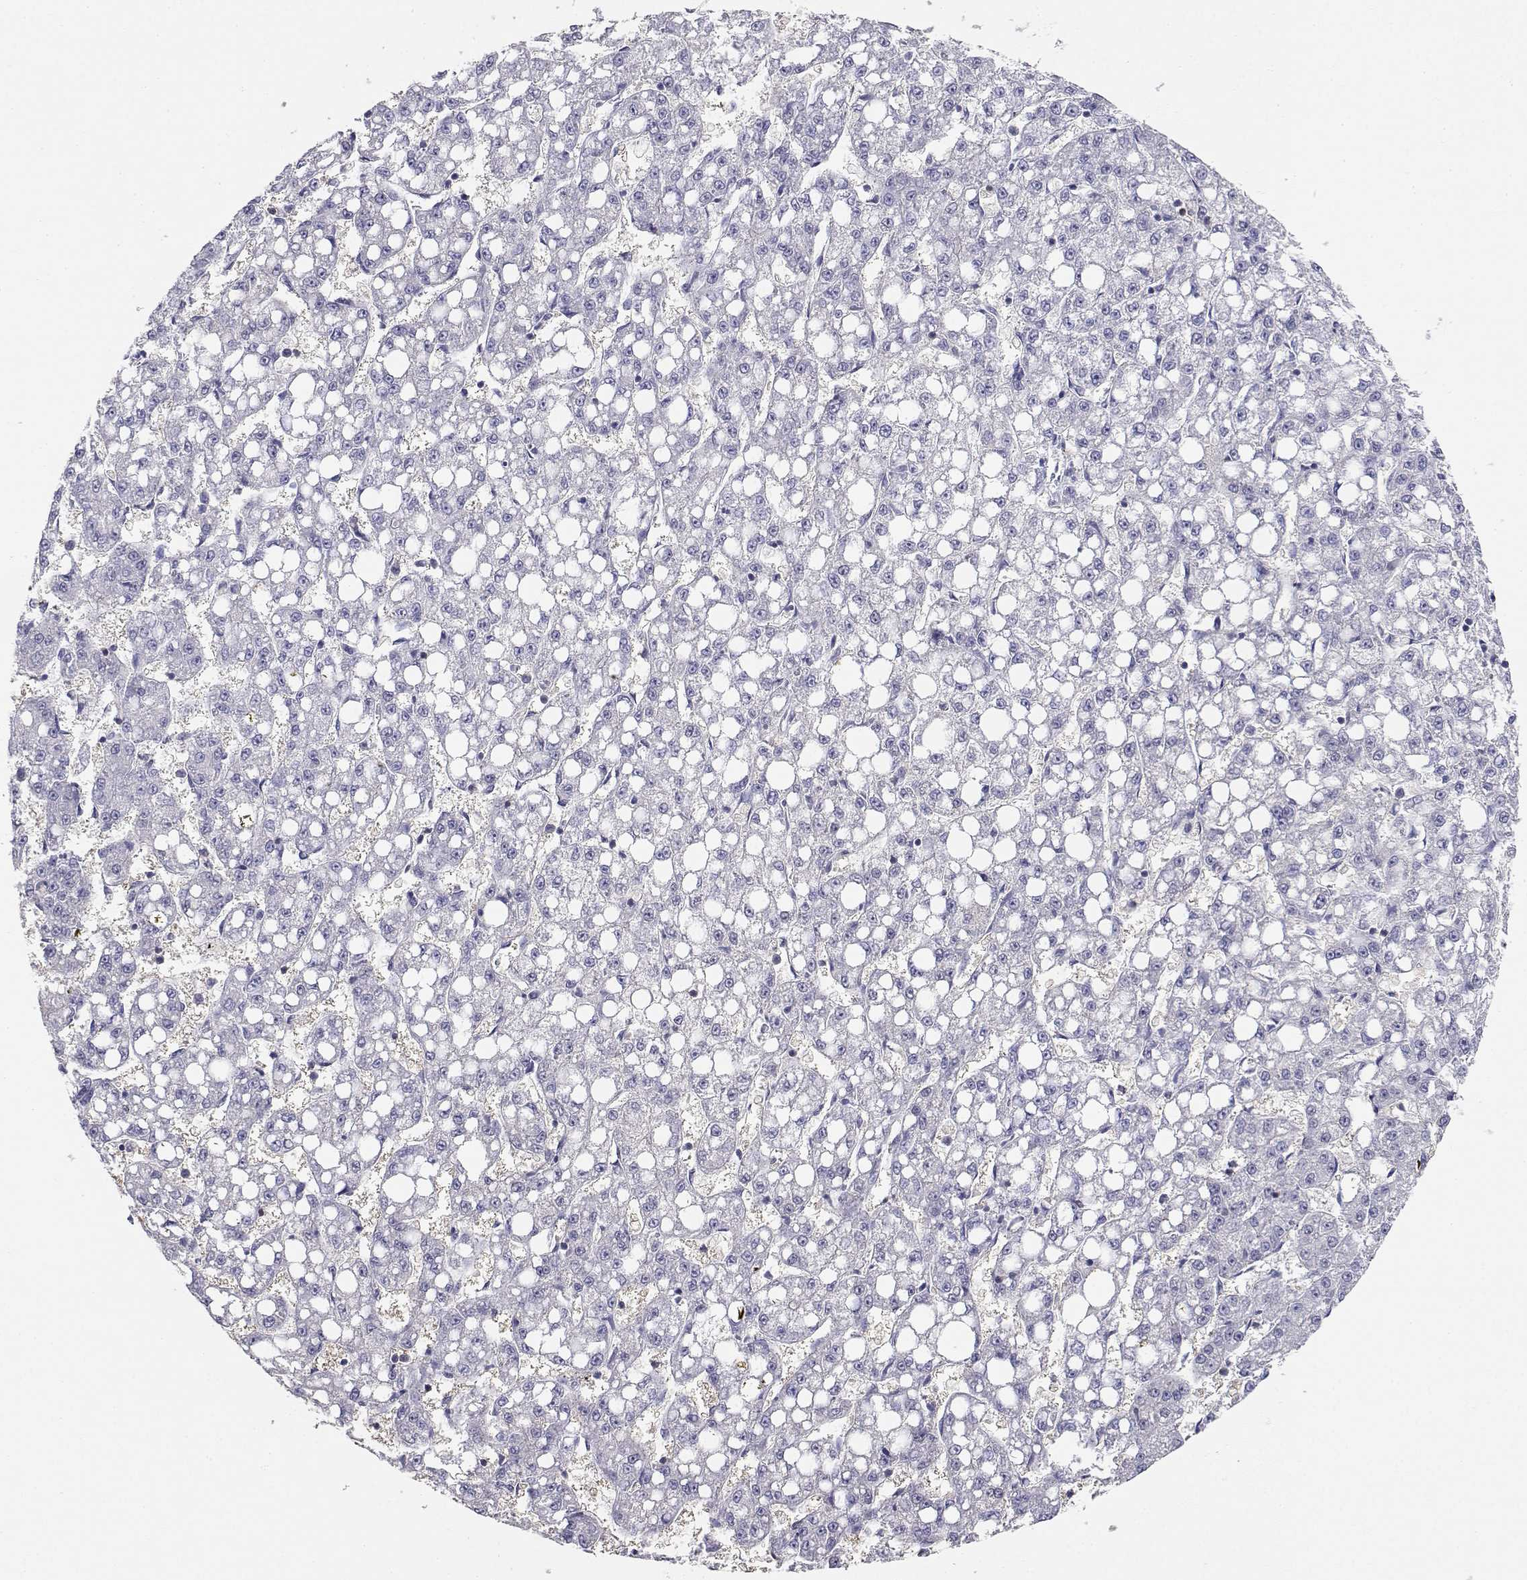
{"staining": {"intensity": "negative", "quantity": "none", "location": "none"}, "tissue": "liver cancer", "cell_type": "Tumor cells", "image_type": "cancer", "snomed": [{"axis": "morphology", "description": "Carcinoma, Hepatocellular, NOS"}, {"axis": "topography", "description": "Liver"}], "caption": "There is no significant staining in tumor cells of liver cancer (hepatocellular carcinoma). (DAB (3,3'-diaminobenzidine) IHC visualized using brightfield microscopy, high magnification).", "gene": "ADA", "patient": {"sex": "female", "age": 65}}